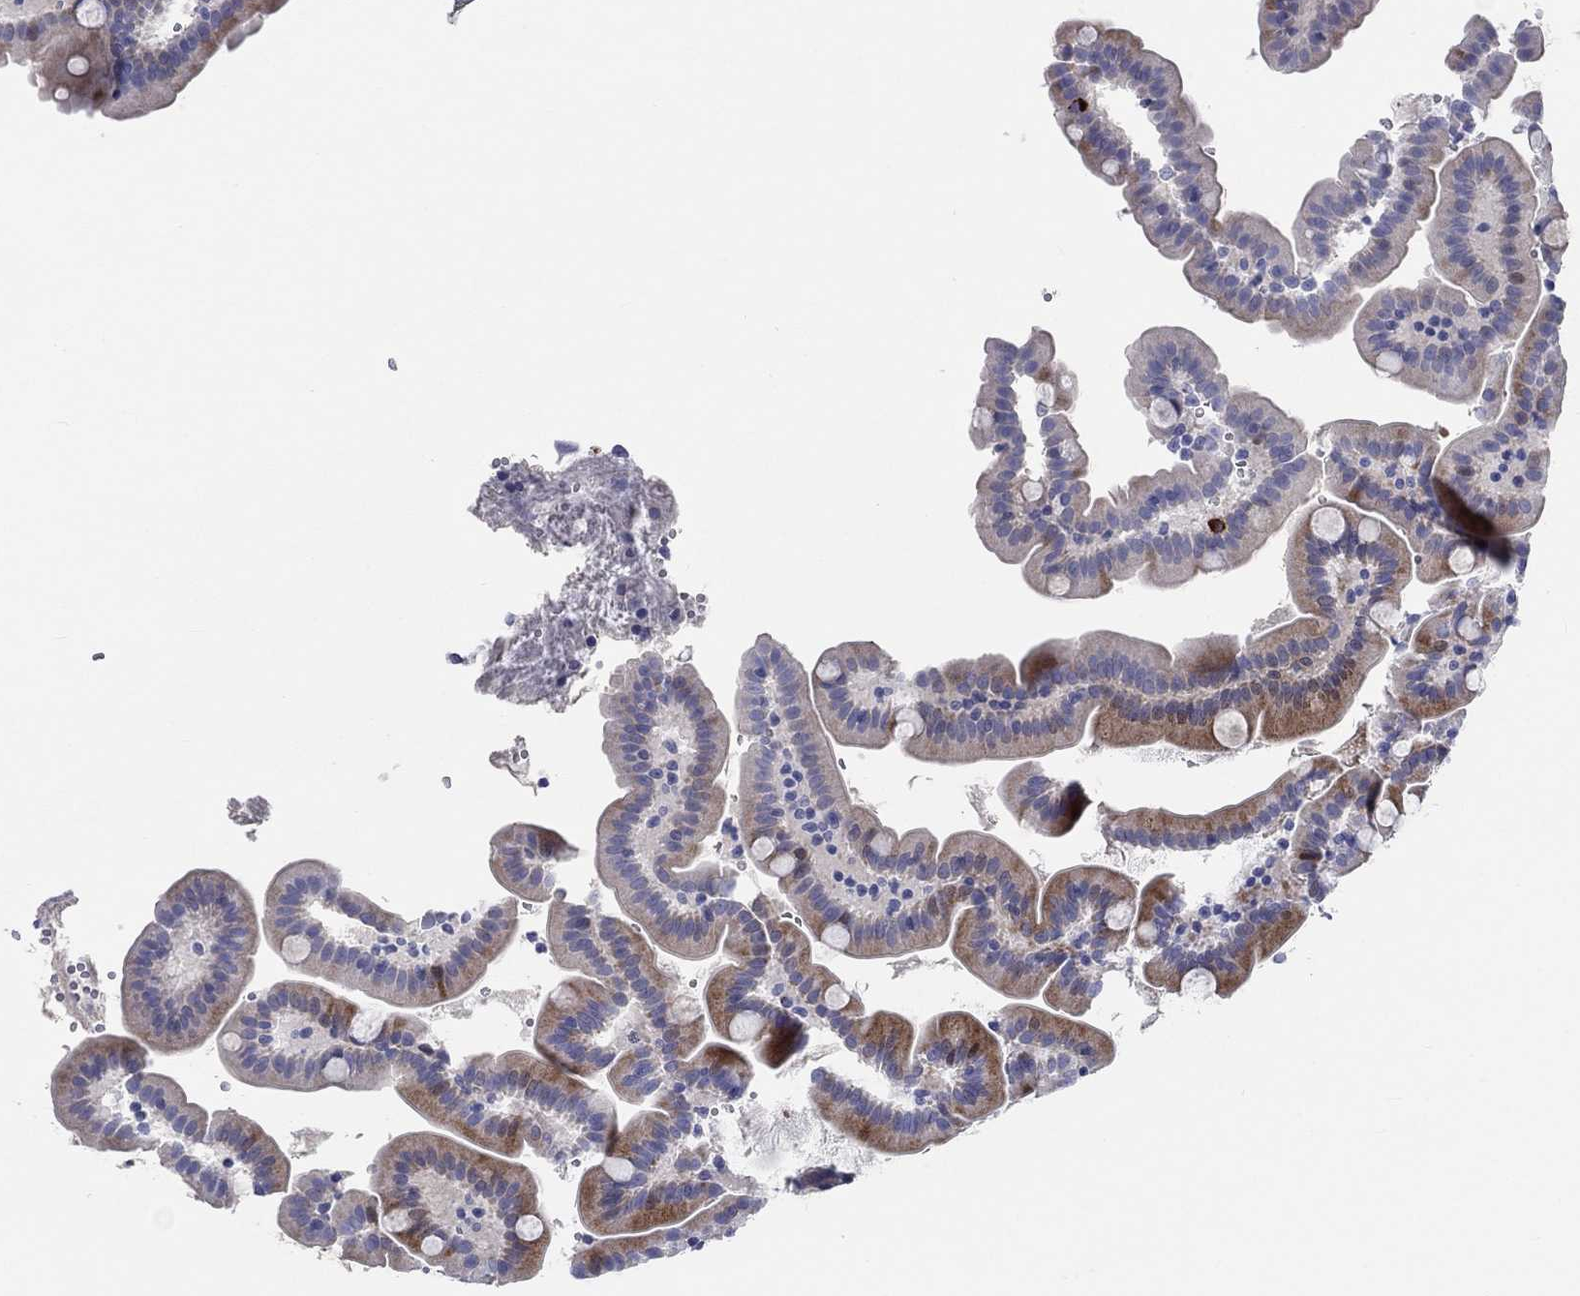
{"staining": {"intensity": "strong", "quantity": "25%-75%", "location": "cytoplasmic/membranous"}, "tissue": "small intestine", "cell_type": "Glandular cells", "image_type": "normal", "snomed": [{"axis": "morphology", "description": "Normal tissue, NOS"}, {"axis": "topography", "description": "Small intestine"}], "caption": "DAB (3,3'-diaminobenzidine) immunohistochemical staining of normal small intestine displays strong cytoplasmic/membranous protein staining in about 25%-75% of glandular cells. Ihc stains the protein of interest in brown and the nuclei are stained blue.", "gene": "ARHGAP36", "patient": {"sex": "female", "age": 44}}